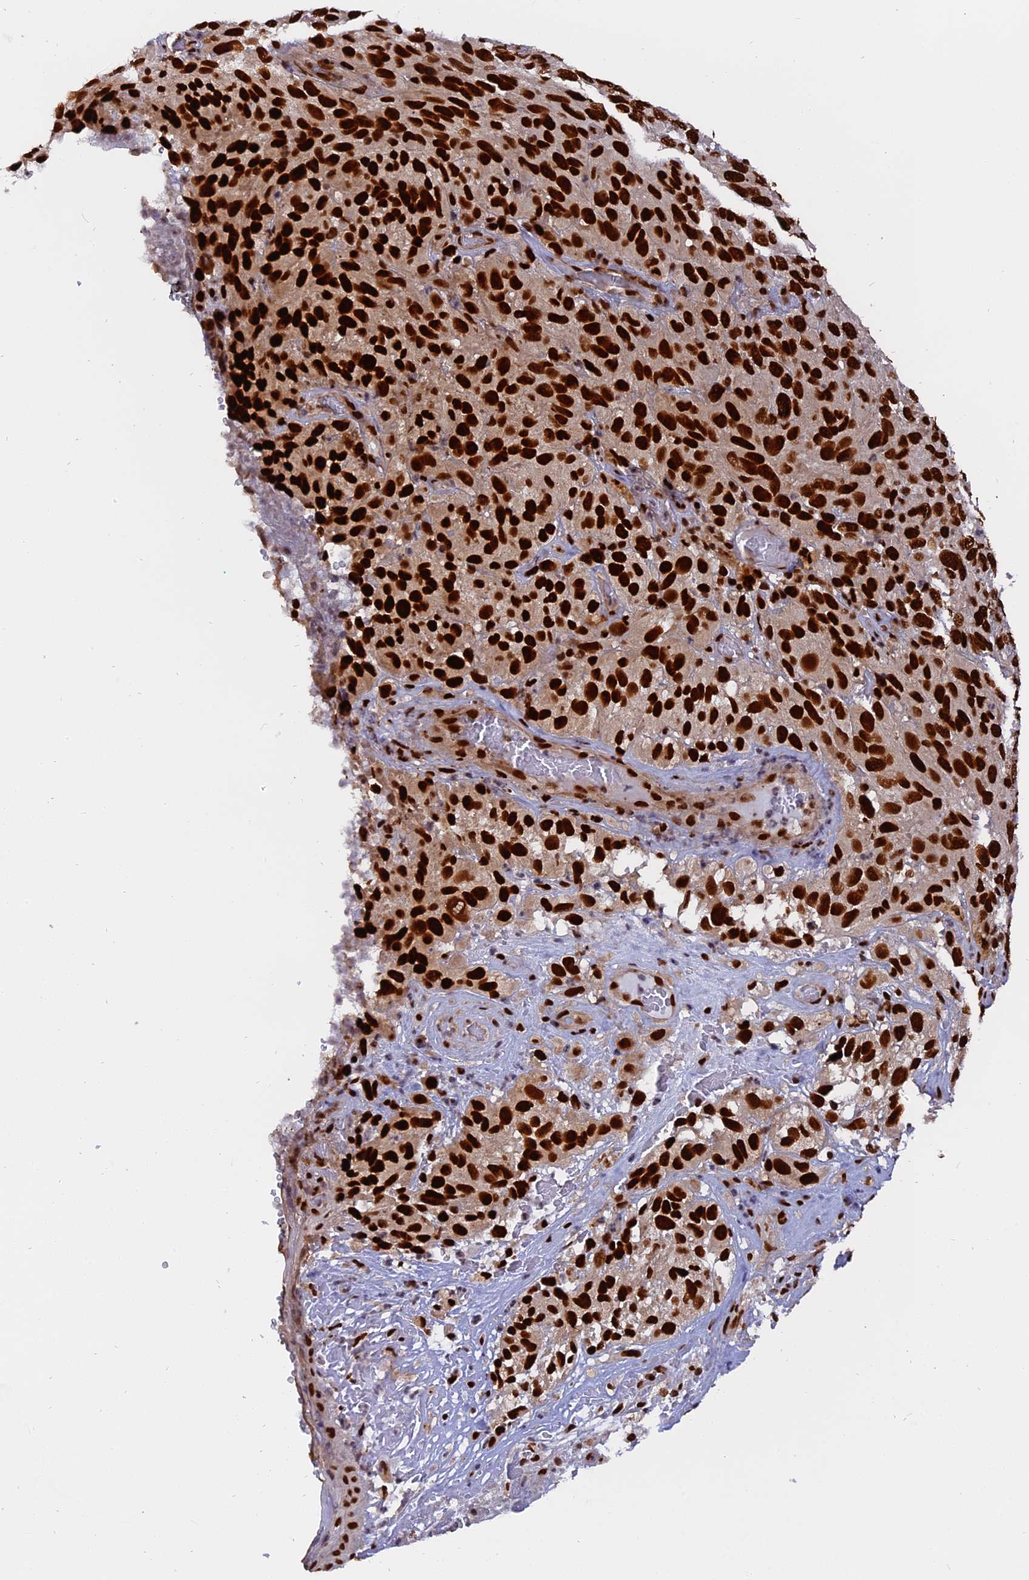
{"staining": {"intensity": "strong", "quantity": ">75%", "location": "nuclear"}, "tissue": "melanoma", "cell_type": "Tumor cells", "image_type": "cancer", "snomed": [{"axis": "morphology", "description": "Malignant melanoma, NOS"}, {"axis": "topography", "description": "Skin"}], "caption": "Protein staining of melanoma tissue demonstrates strong nuclear positivity in about >75% of tumor cells.", "gene": "RAMAC", "patient": {"sex": "female", "age": 96}}